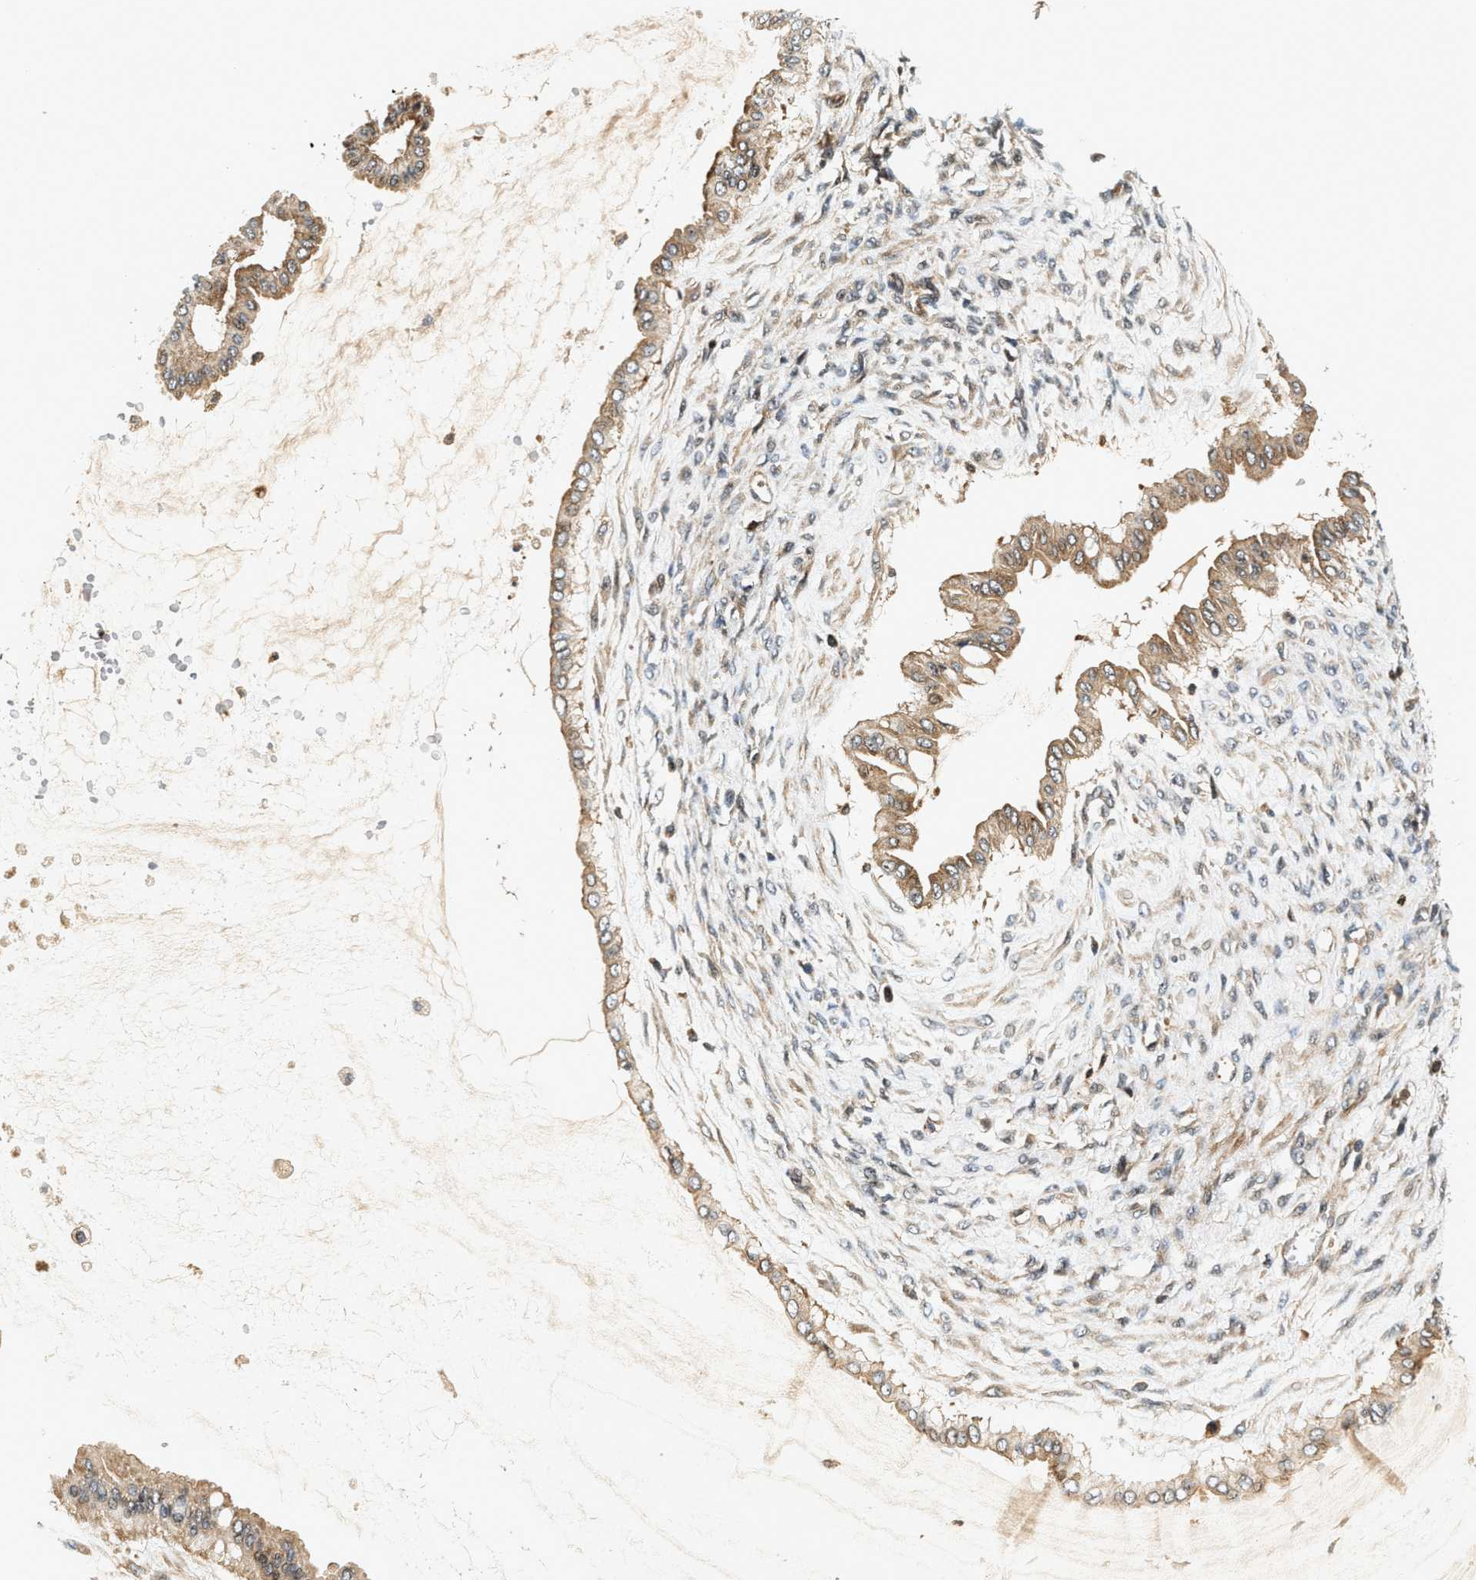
{"staining": {"intensity": "moderate", "quantity": ">75%", "location": "cytoplasmic/membranous"}, "tissue": "ovarian cancer", "cell_type": "Tumor cells", "image_type": "cancer", "snomed": [{"axis": "morphology", "description": "Cystadenocarcinoma, mucinous, NOS"}, {"axis": "topography", "description": "Ovary"}], "caption": "DAB (3,3'-diaminobenzidine) immunohistochemical staining of mucinous cystadenocarcinoma (ovarian) reveals moderate cytoplasmic/membranous protein positivity in about >75% of tumor cells.", "gene": "SAMD9", "patient": {"sex": "female", "age": 73}}